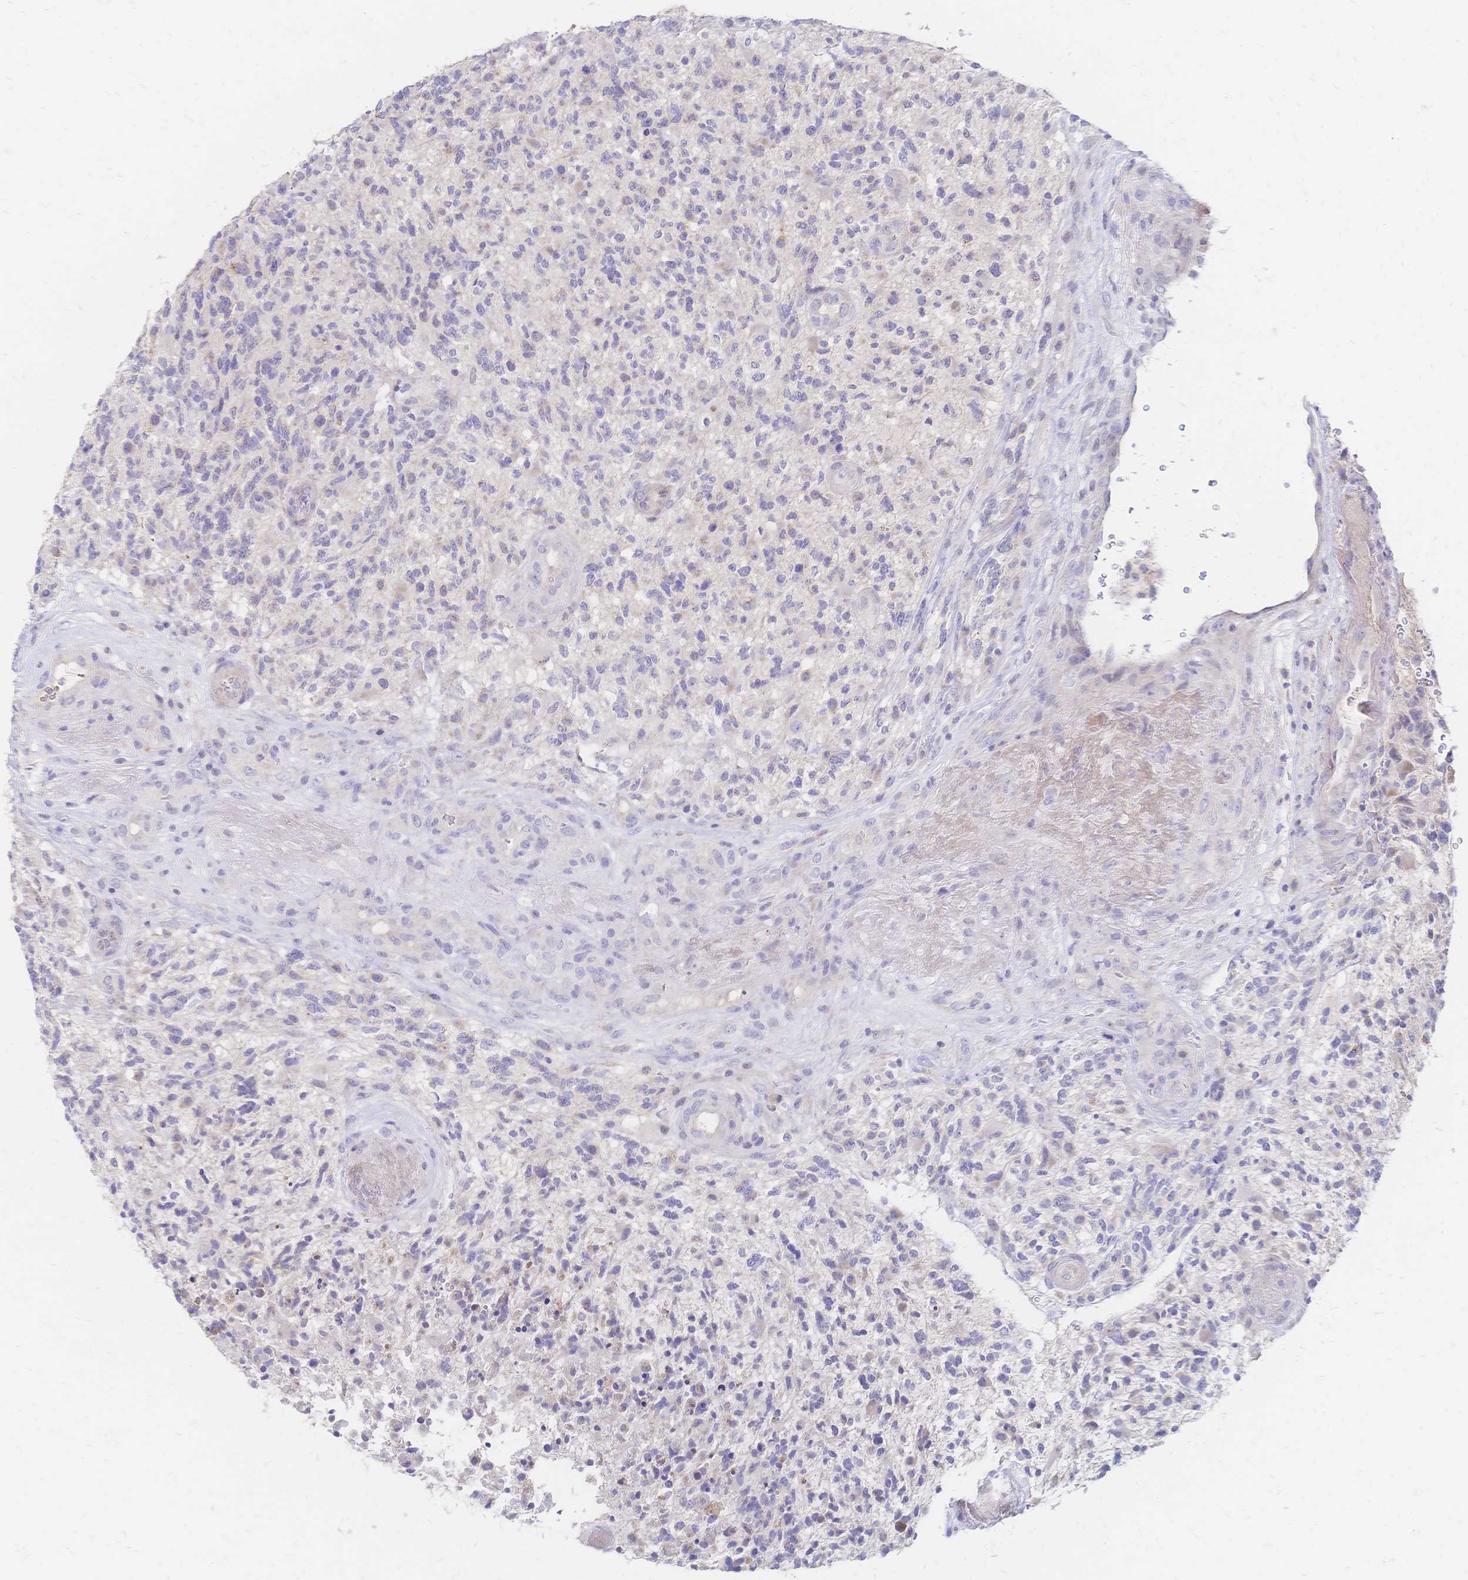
{"staining": {"intensity": "negative", "quantity": "none", "location": "none"}, "tissue": "glioma", "cell_type": "Tumor cells", "image_type": "cancer", "snomed": [{"axis": "morphology", "description": "Glioma, malignant, High grade"}, {"axis": "topography", "description": "Brain"}], "caption": "Immunohistochemistry (IHC) histopathology image of malignant glioma (high-grade) stained for a protein (brown), which shows no expression in tumor cells.", "gene": "VWC2L", "patient": {"sex": "female", "age": 71}}